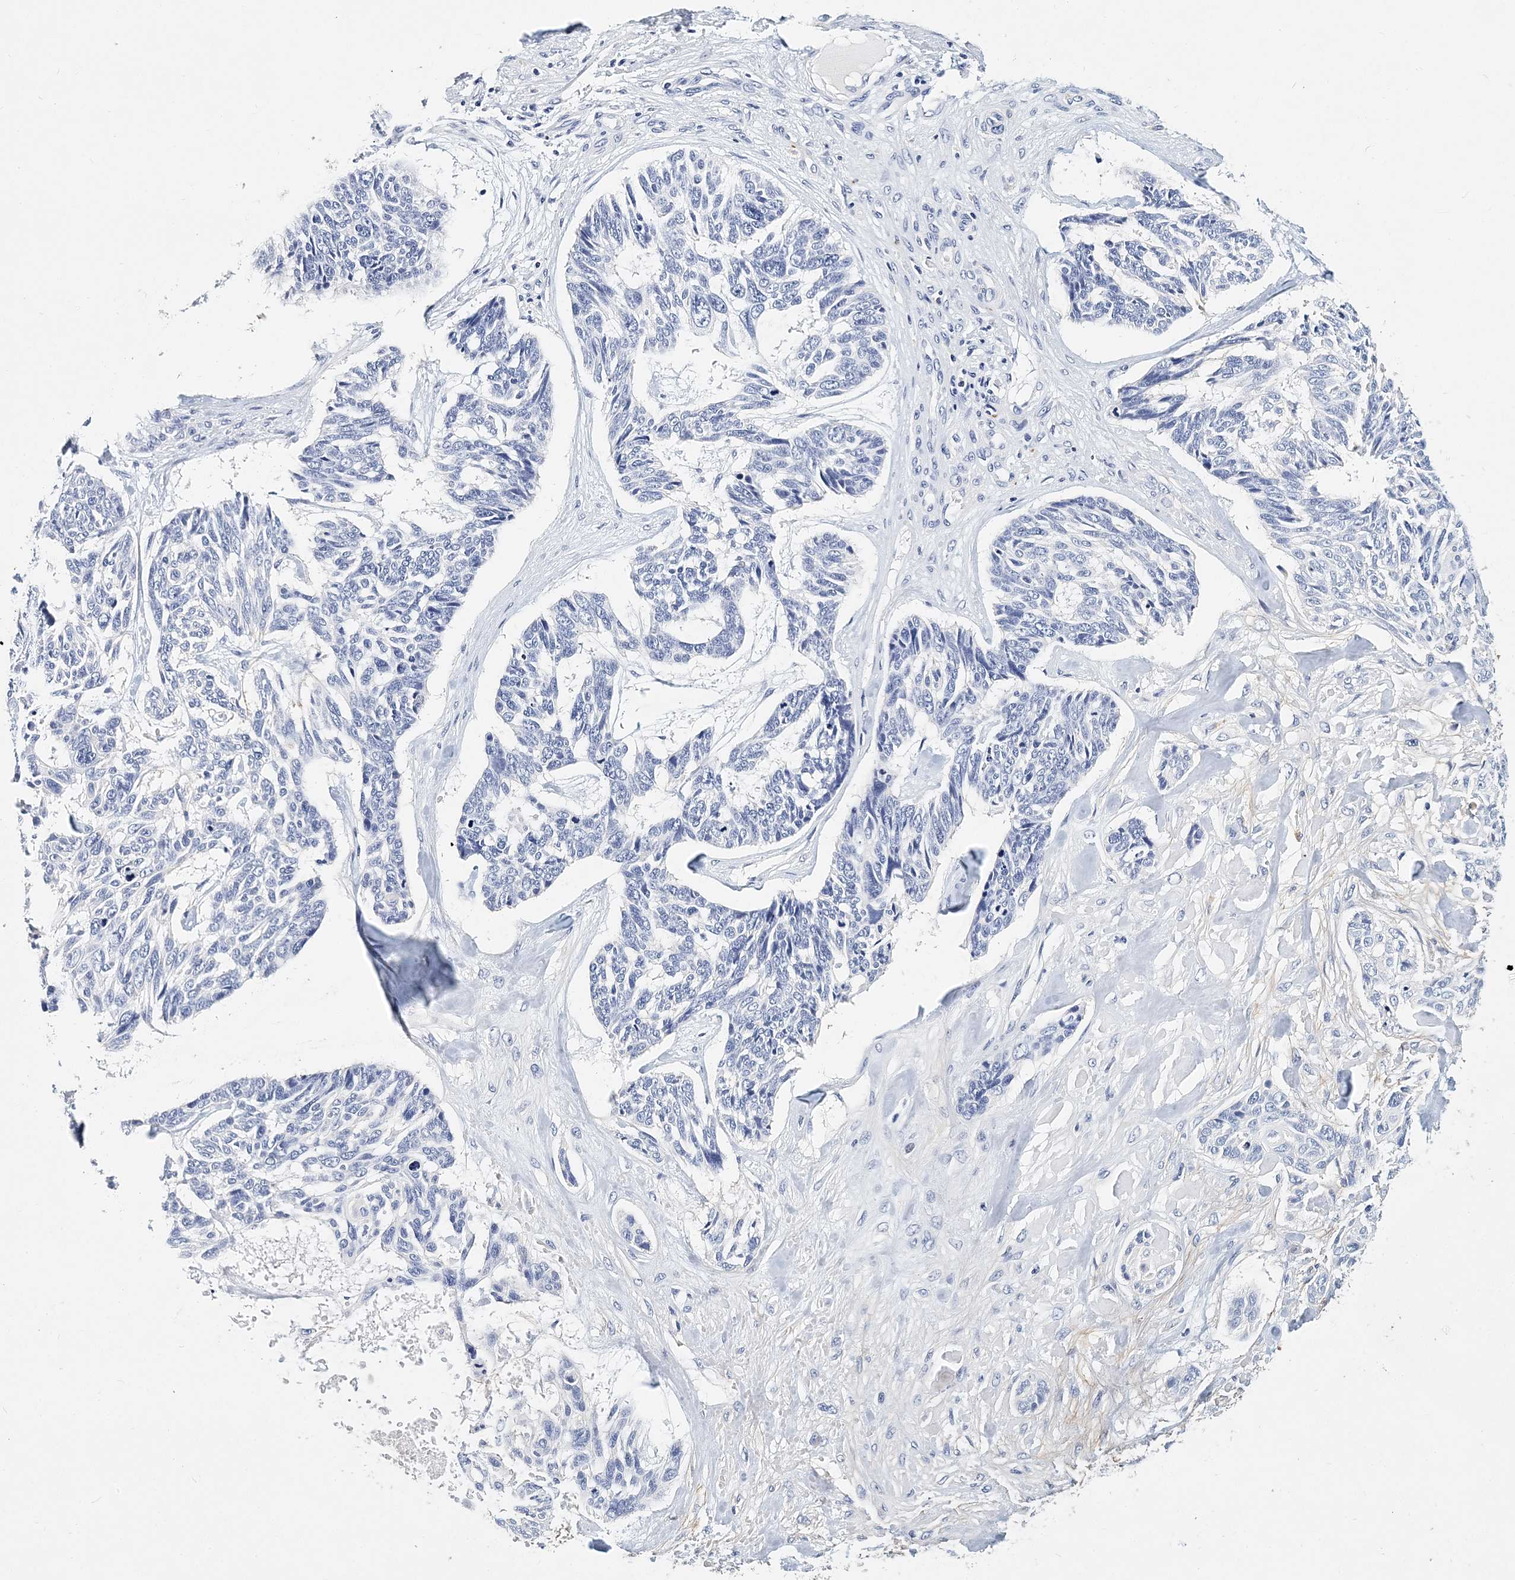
{"staining": {"intensity": "negative", "quantity": "none", "location": "none"}, "tissue": "skin cancer", "cell_type": "Tumor cells", "image_type": "cancer", "snomed": [{"axis": "morphology", "description": "Basal cell carcinoma"}, {"axis": "topography", "description": "Skin"}], "caption": "Immunohistochemistry (IHC) photomicrograph of neoplastic tissue: human skin cancer stained with DAB (3,3'-diaminobenzidine) shows no significant protein staining in tumor cells. (DAB (3,3'-diaminobenzidine) IHC, high magnification).", "gene": "ITGA2B", "patient": {"sex": "male", "age": 88}}